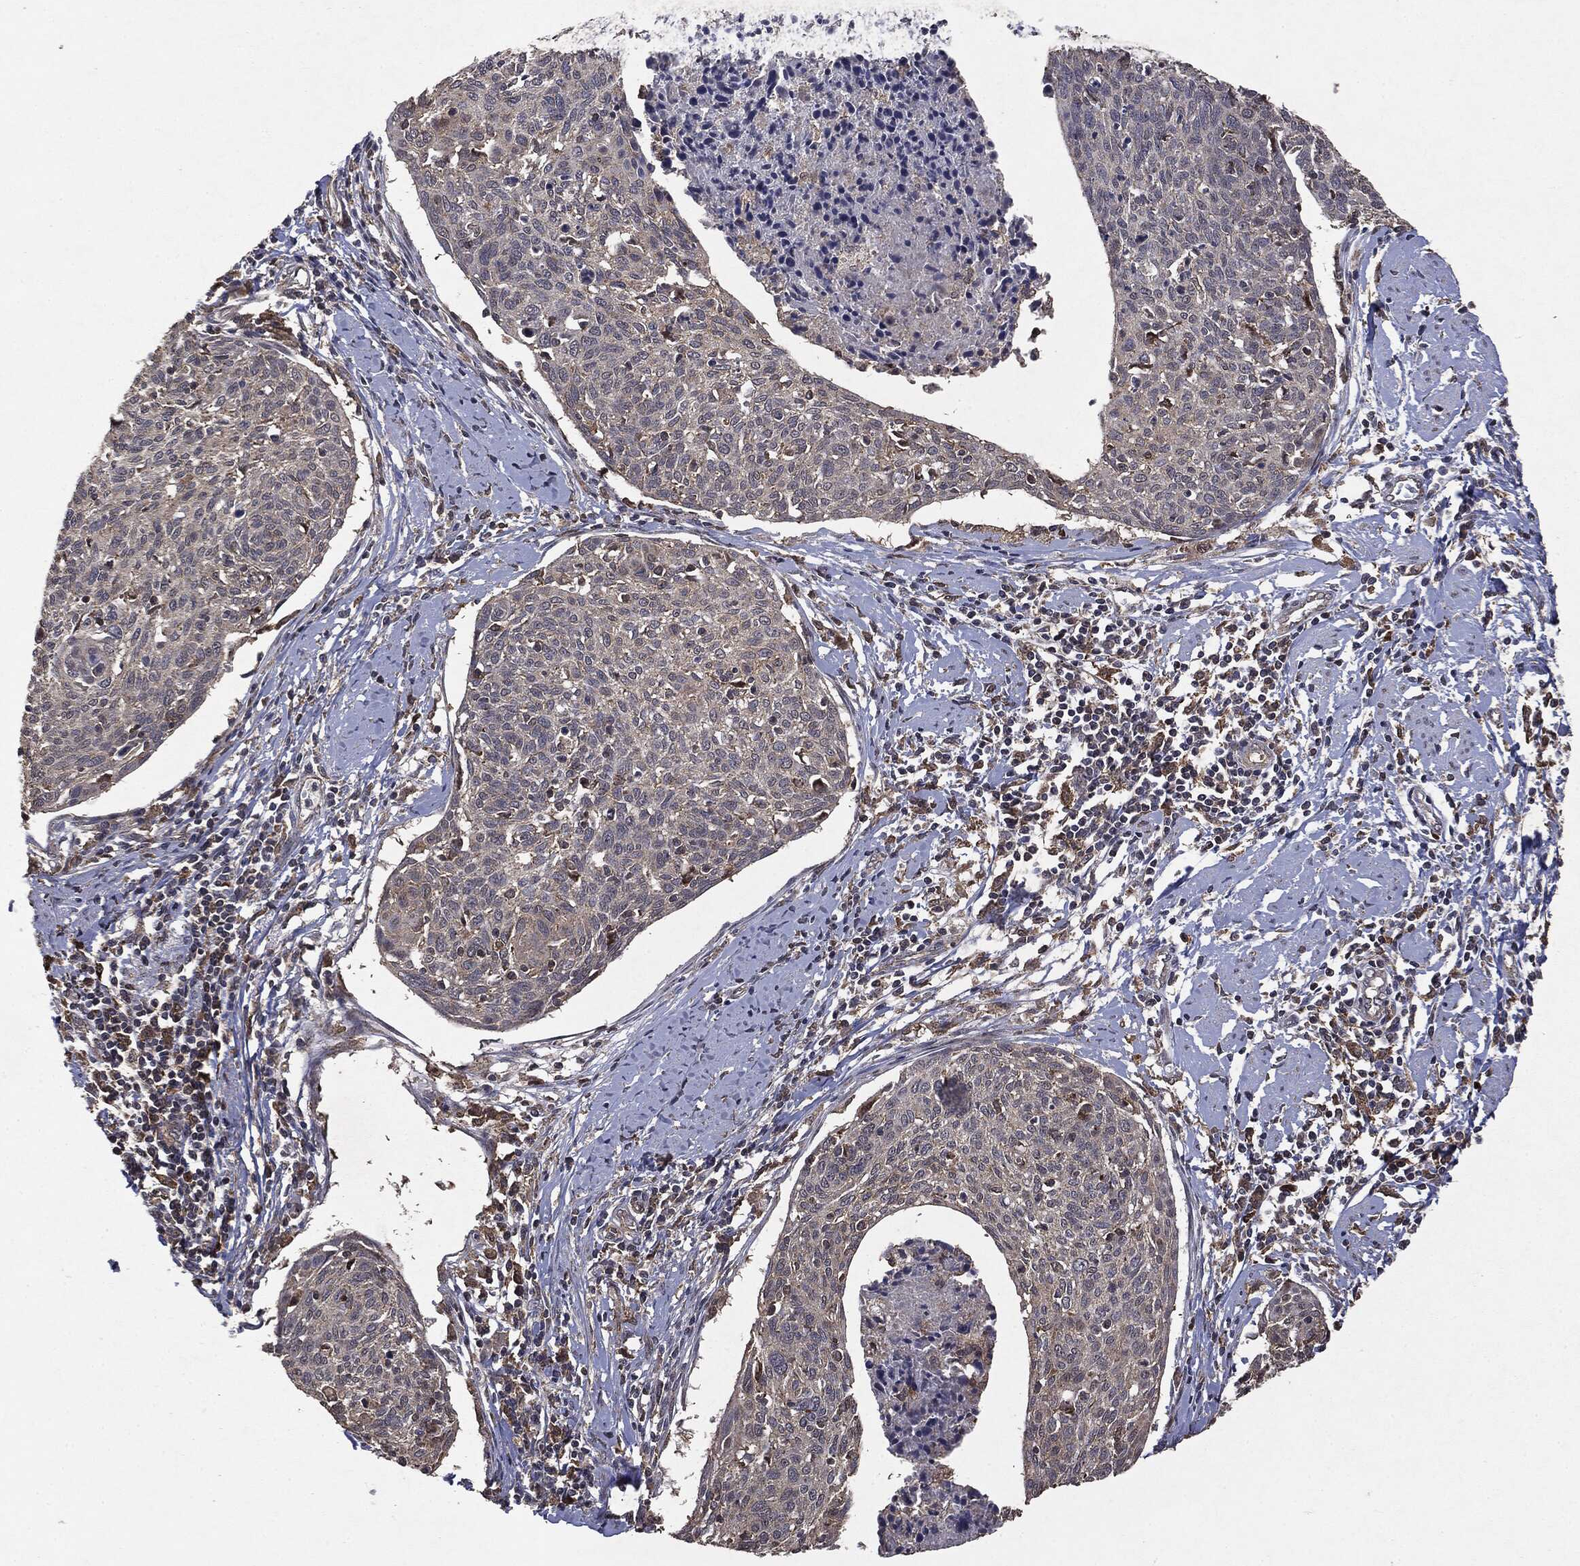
{"staining": {"intensity": "negative", "quantity": "none", "location": "none"}, "tissue": "cervical cancer", "cell_type": "Tumor cells", "image_type": "cancer", "snomed": [{"axis": "morphology", "description": "Squamous cell carcinoma, NOS"}, {"axis": "topography", "description": "Cervix"}], "caption": "The micrograph exhibits no staining of tumor cells in cervical cancer.", "gene": "PTEN", "patient": {"sex": "female", "age": 49}}